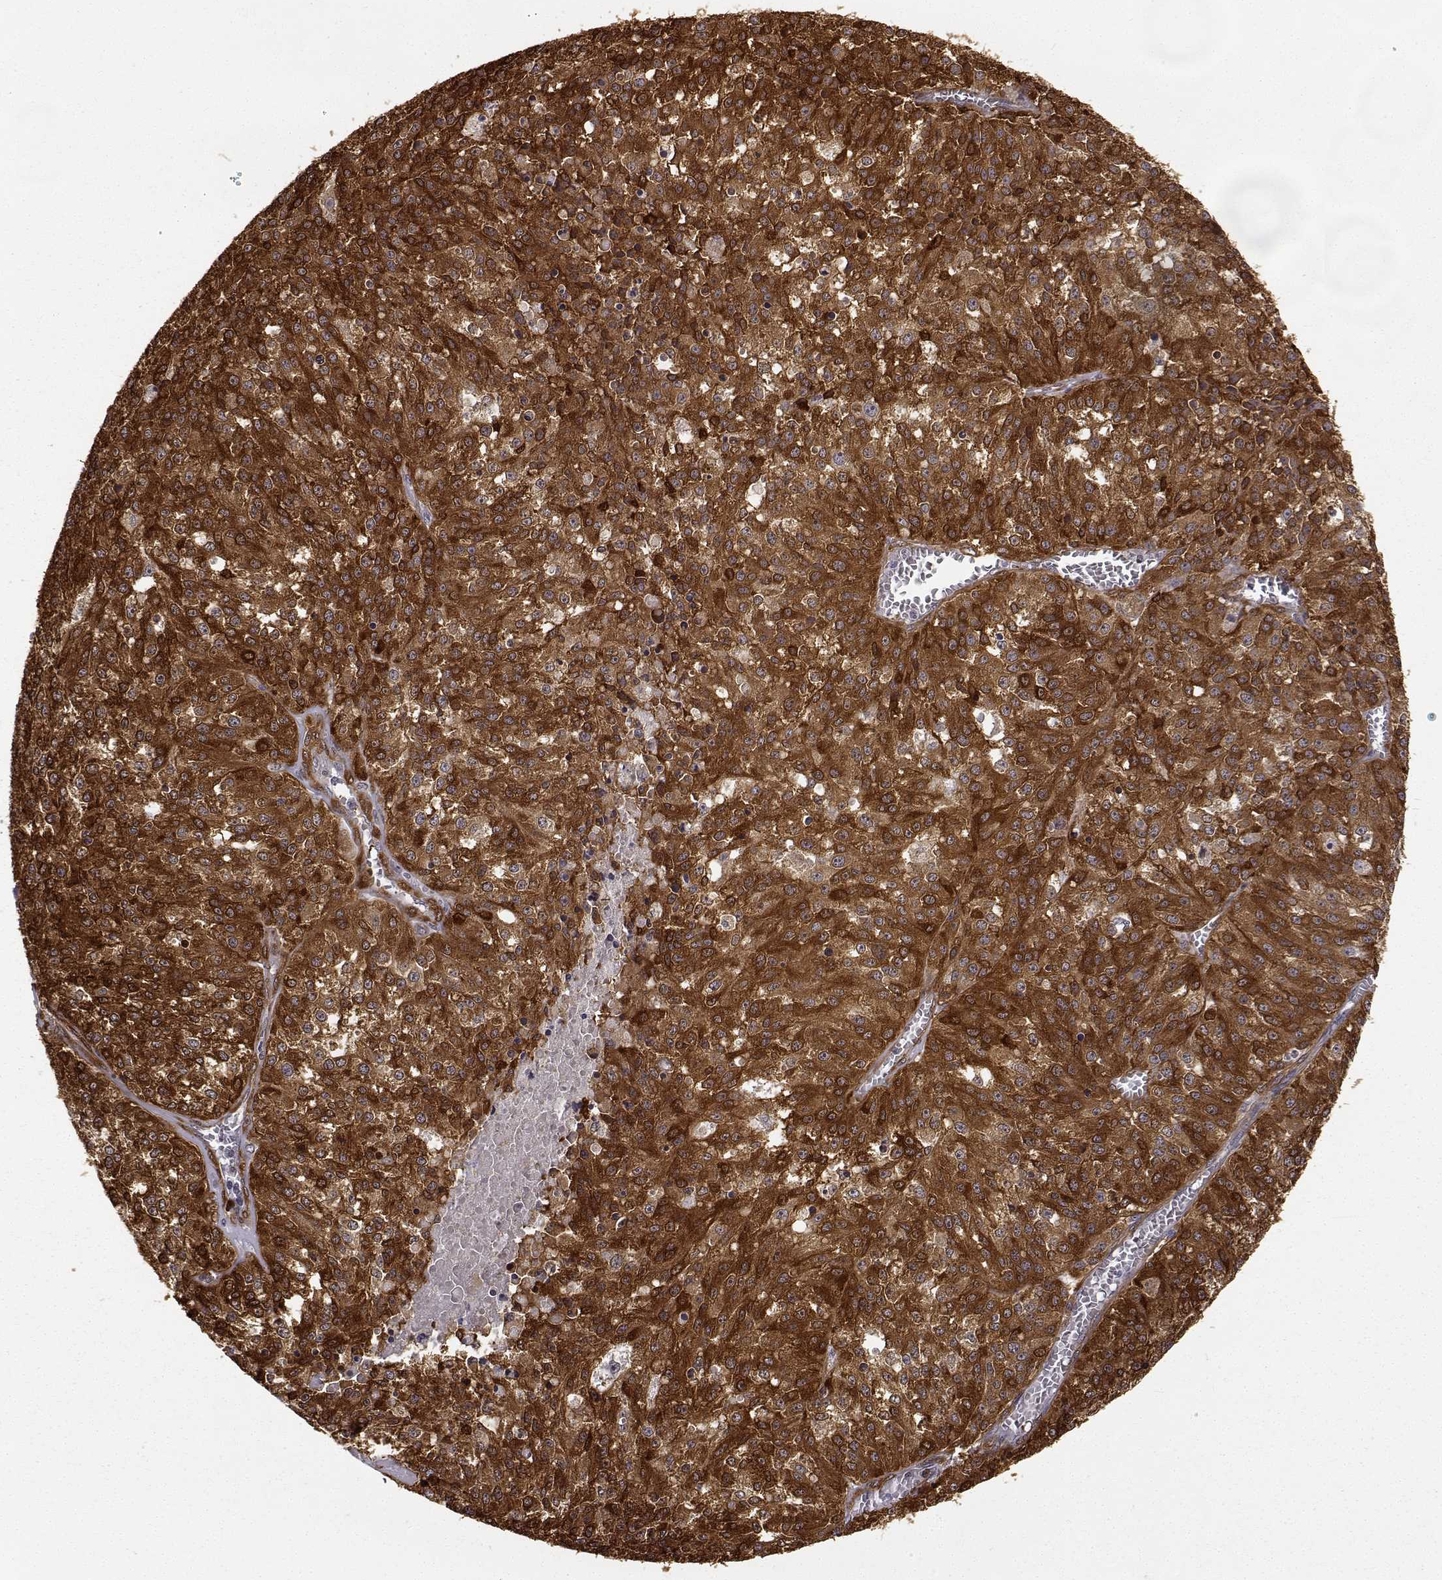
{"staining": {"intensity": "strong", "quantity": ">75%", "location": "cytoplasmic/membranous"}, "tissue": "melanoma", "cell_type": "Tumor cells", "image_type": "cancer", "snomed": [{"axis": "morphology", "description": "Malignant melanoma, Metastatic site"}, {"axis": "topography", "description": "Lymph node"}], "caption": "A high amount of strong cytoplasmic/membranous staining is appreciated in about >75% of tumor cells in malignant melanoma (metastatic site) tissue.", "gene": "PHGDH", "patient": {"sex": "female", "age": 64}}